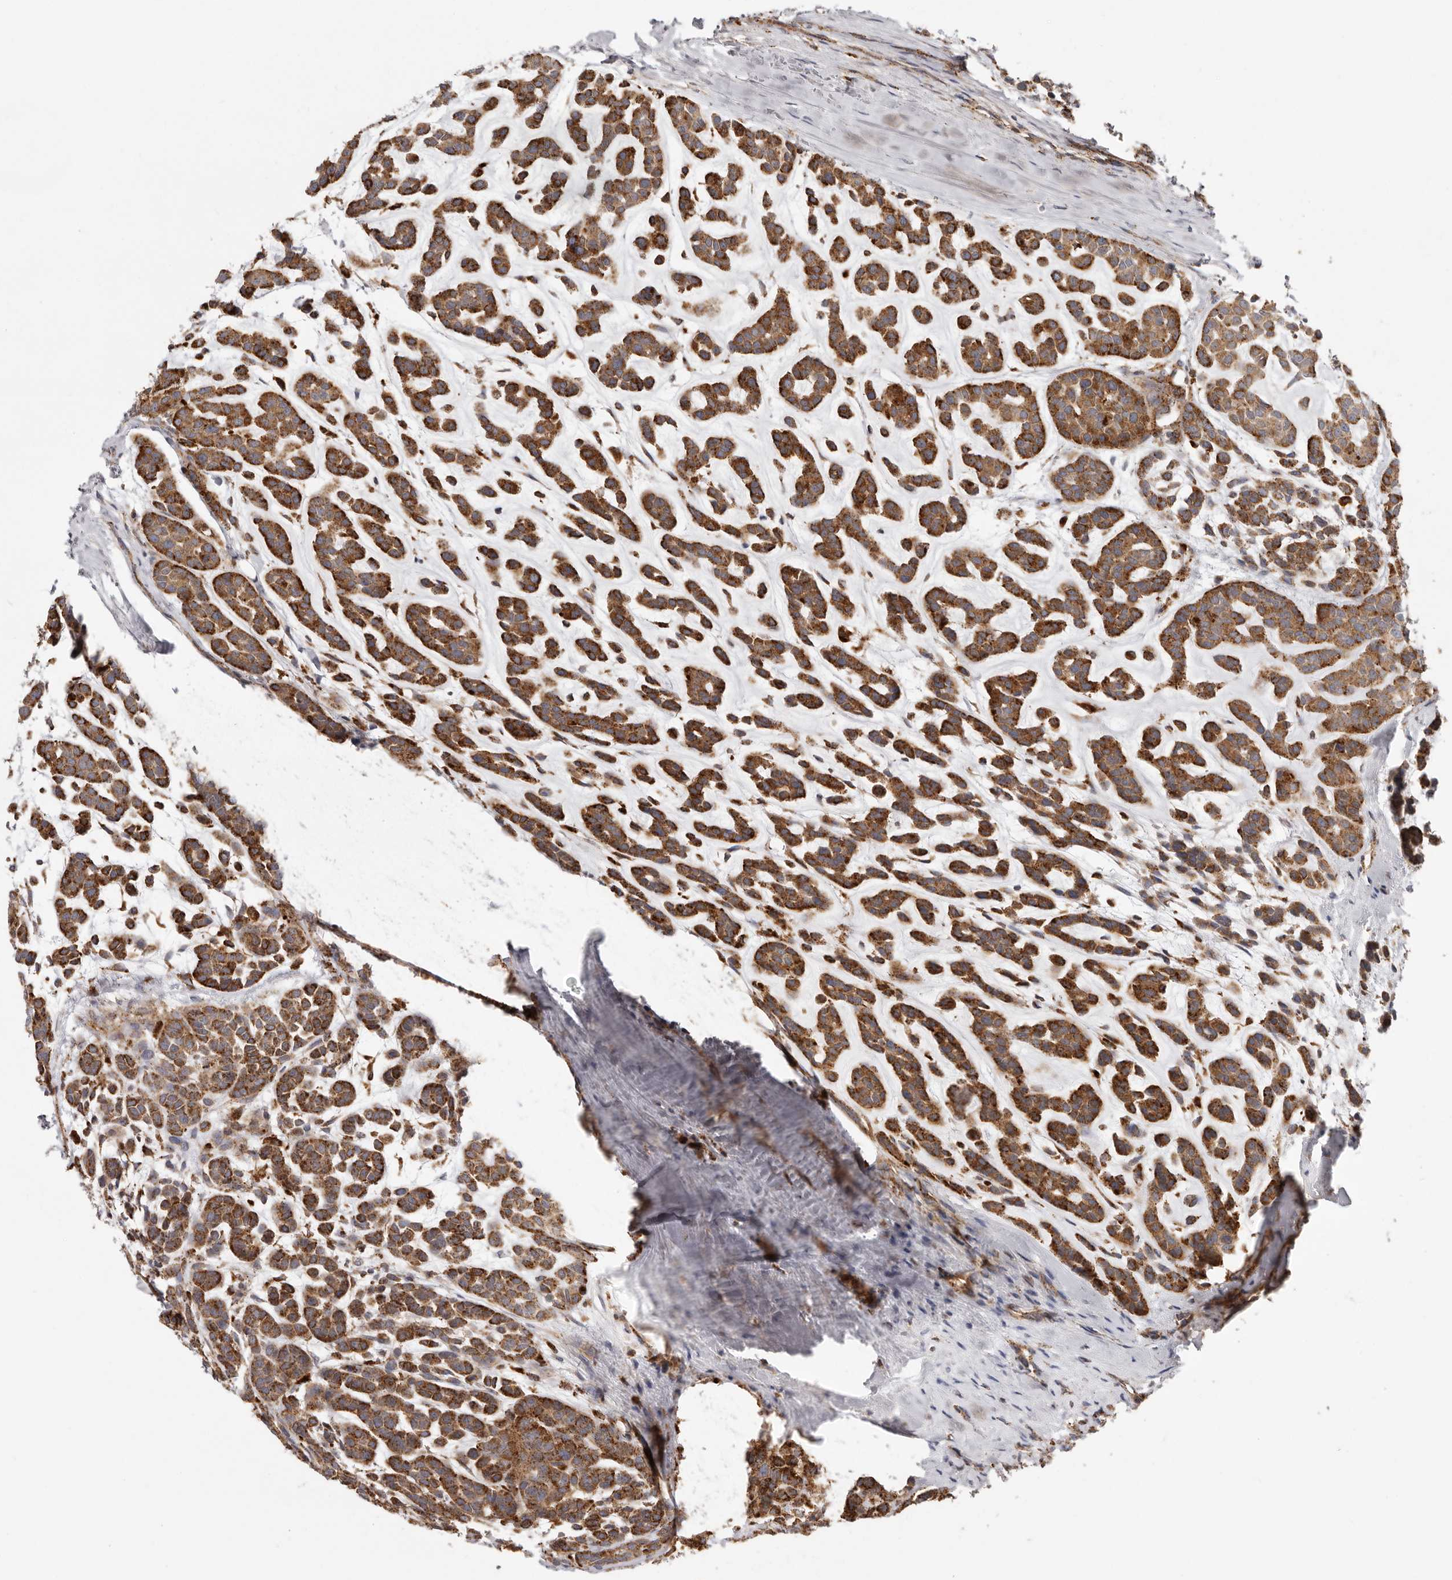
{"staining": {"intensity": "moderate", "quantity": ">75%", "location": "cytoplasmic/membranous"}, "tissue": "head and neck cancer", "cell_type": "Tumor cells", "image_type": "cancer", "snomed": [{"axis": "morphology", "description": "Adenocarcinoma, NOS"}, {"axis": "morphology", "description": "Adenoma, NOS"}, {"axis": "topography", "description": "Head-Neck"}], "caption": "High-power microscopy captured an IHC histopathology image of head and neck adenocarcinoma, revealing moderate cytoplasmic/membranous positivity in about >75% of tumor cells.", "gene": "GRN", "patient": {"sex": "female", "age": 55}}